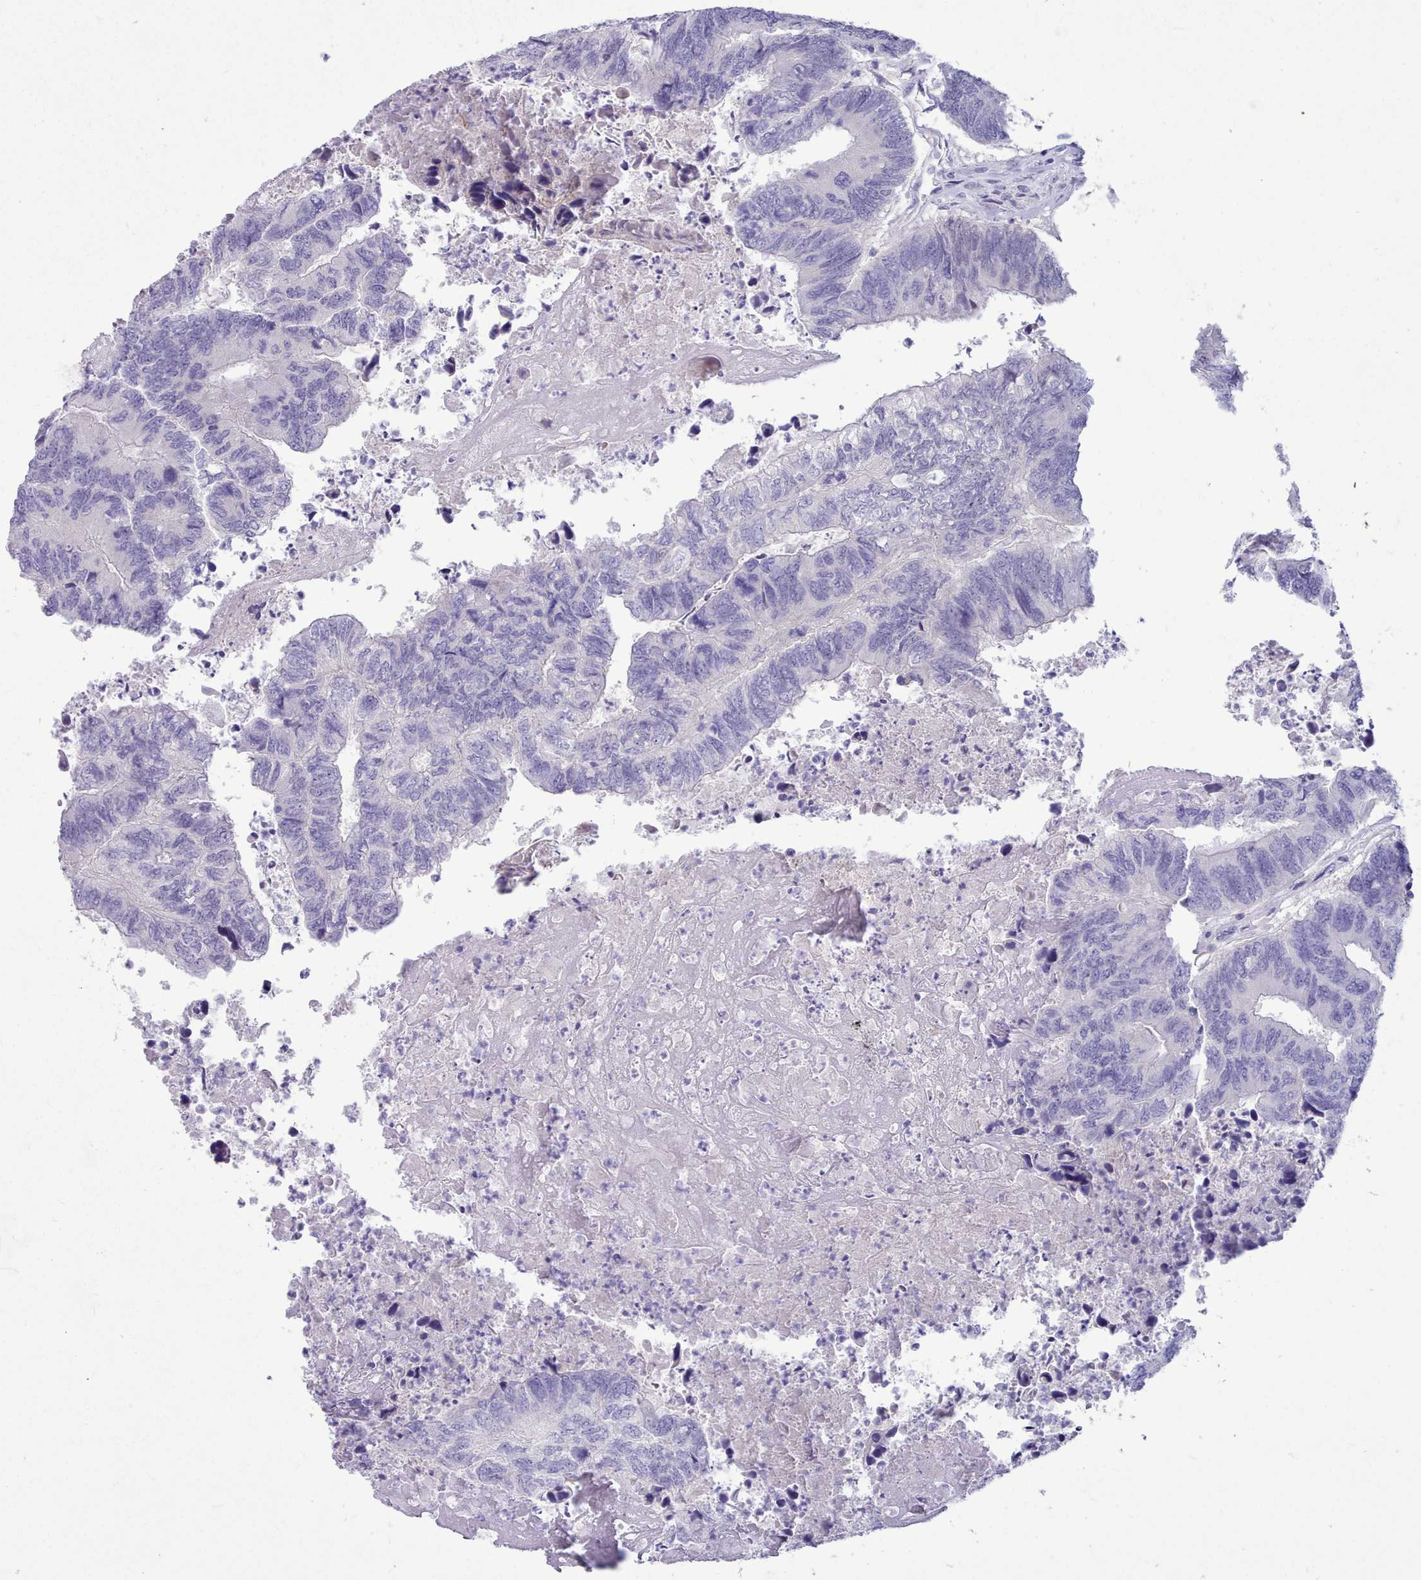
{"staining": {"intensity": "negative", "quantity": "none", "location": "none"}, "tissue": "colorectal cancer", "cell_type": "Tumor cells", "image_type": "cancer", "snomed": [{"axis": "morphology", "description": "Adenocarcinoma, NOS"}, {"axis": "topography", "description": "Colon"}], "caption": "Protein analysis of adenocarcinoma (colorectal) shows no significant expression in tumor cells.", "gene": "TMEM253", "patient": {"sex": "female", "age": 67}}